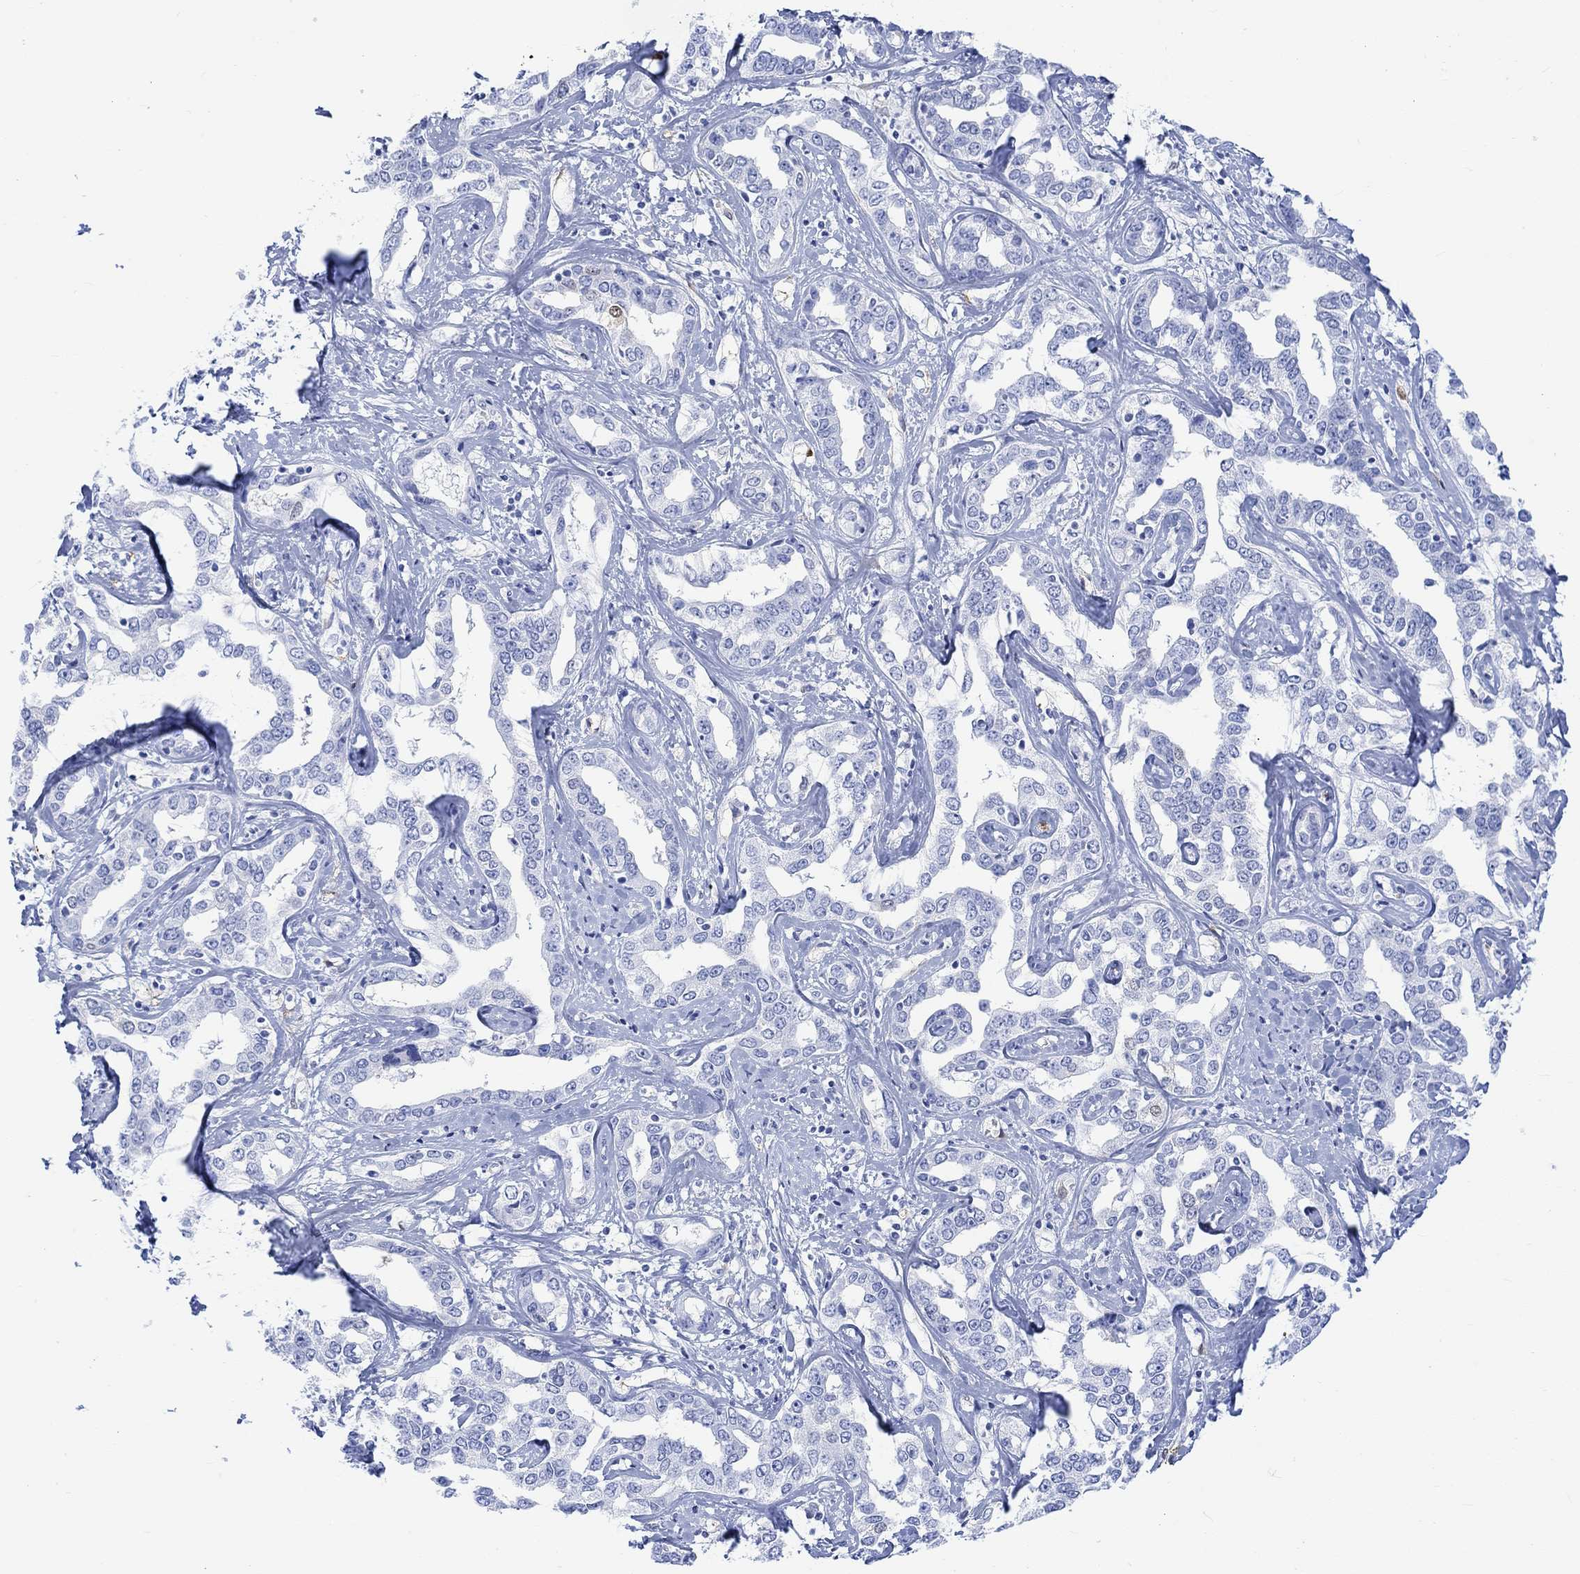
{"staining": {"intensity": "negative", "quantity": "none", "location": "none"}, "tissue": "liver cancer", "cell_type": "Tumor cells", "image_type": "cancer", "snomed": [{"axis": "morphology", "description": "Cholangiocarcinoma"}, {"axis": "topography", "description": "Liver"}], "caption": "DAB (3,3'-diaminobenzidine) immunohistochemical staining of liver cancer displays no significant staining in tumor cells.", "gene": "TPPP3", "patient": {"sex": "male", "age": 59}}